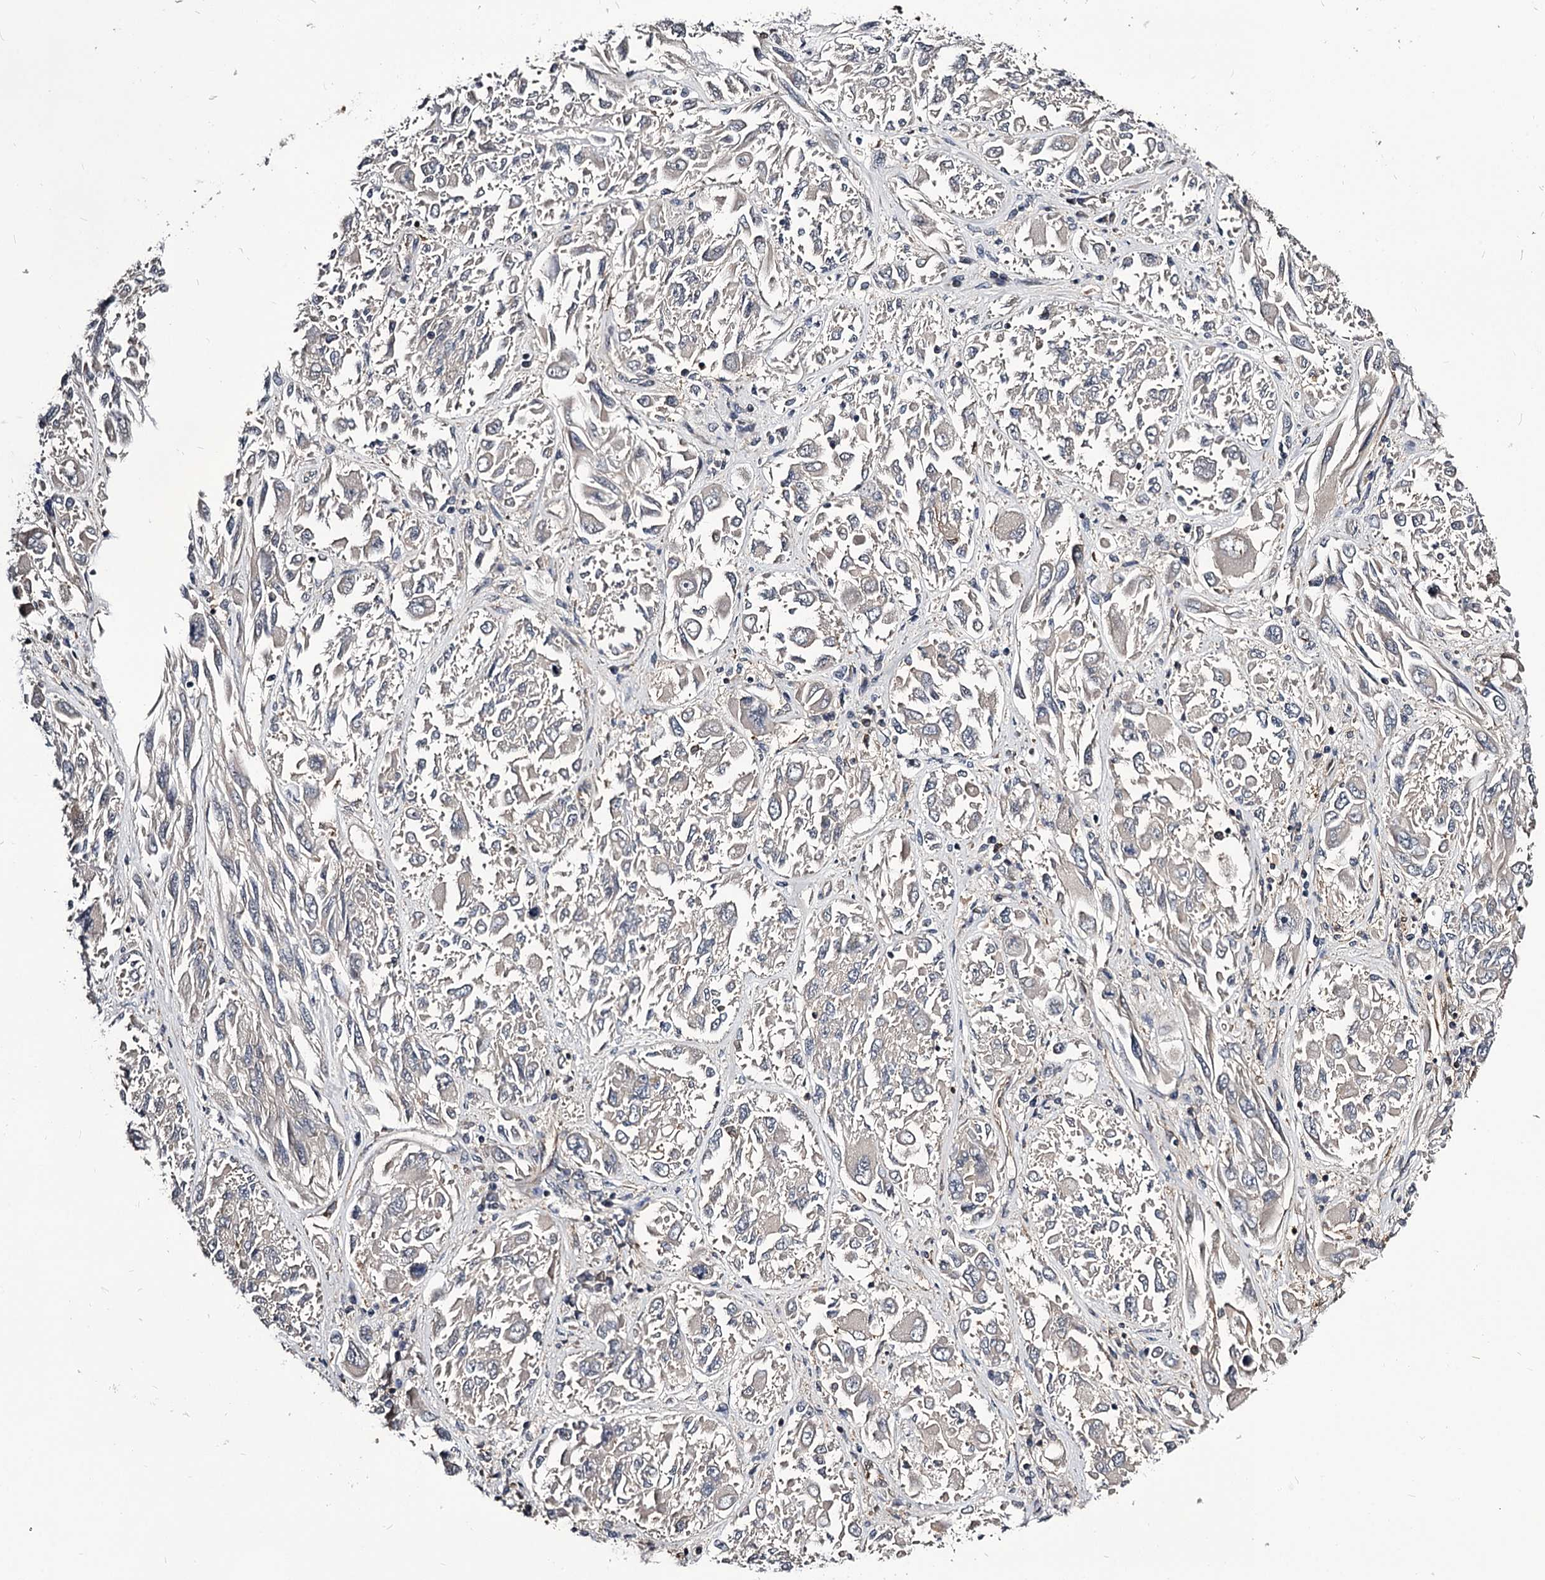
{"staining": {"intensity": "negative", "quantity": "none", "location": "none"}, "tissue": "melanoma", "cell_type": "Tumor cells", "image_type": "cancer", "snomed": [{"axis": "morphology", "description": "Malignant melanoma, NOS"}, {"axis": "topography", "description": "Skin"}], "caption": "Photomicrograph shows no protein expression in tumor cells of melanoma tissue.", "gene": "GSTO1", "patient": {"sex": "female", "age": 91}}